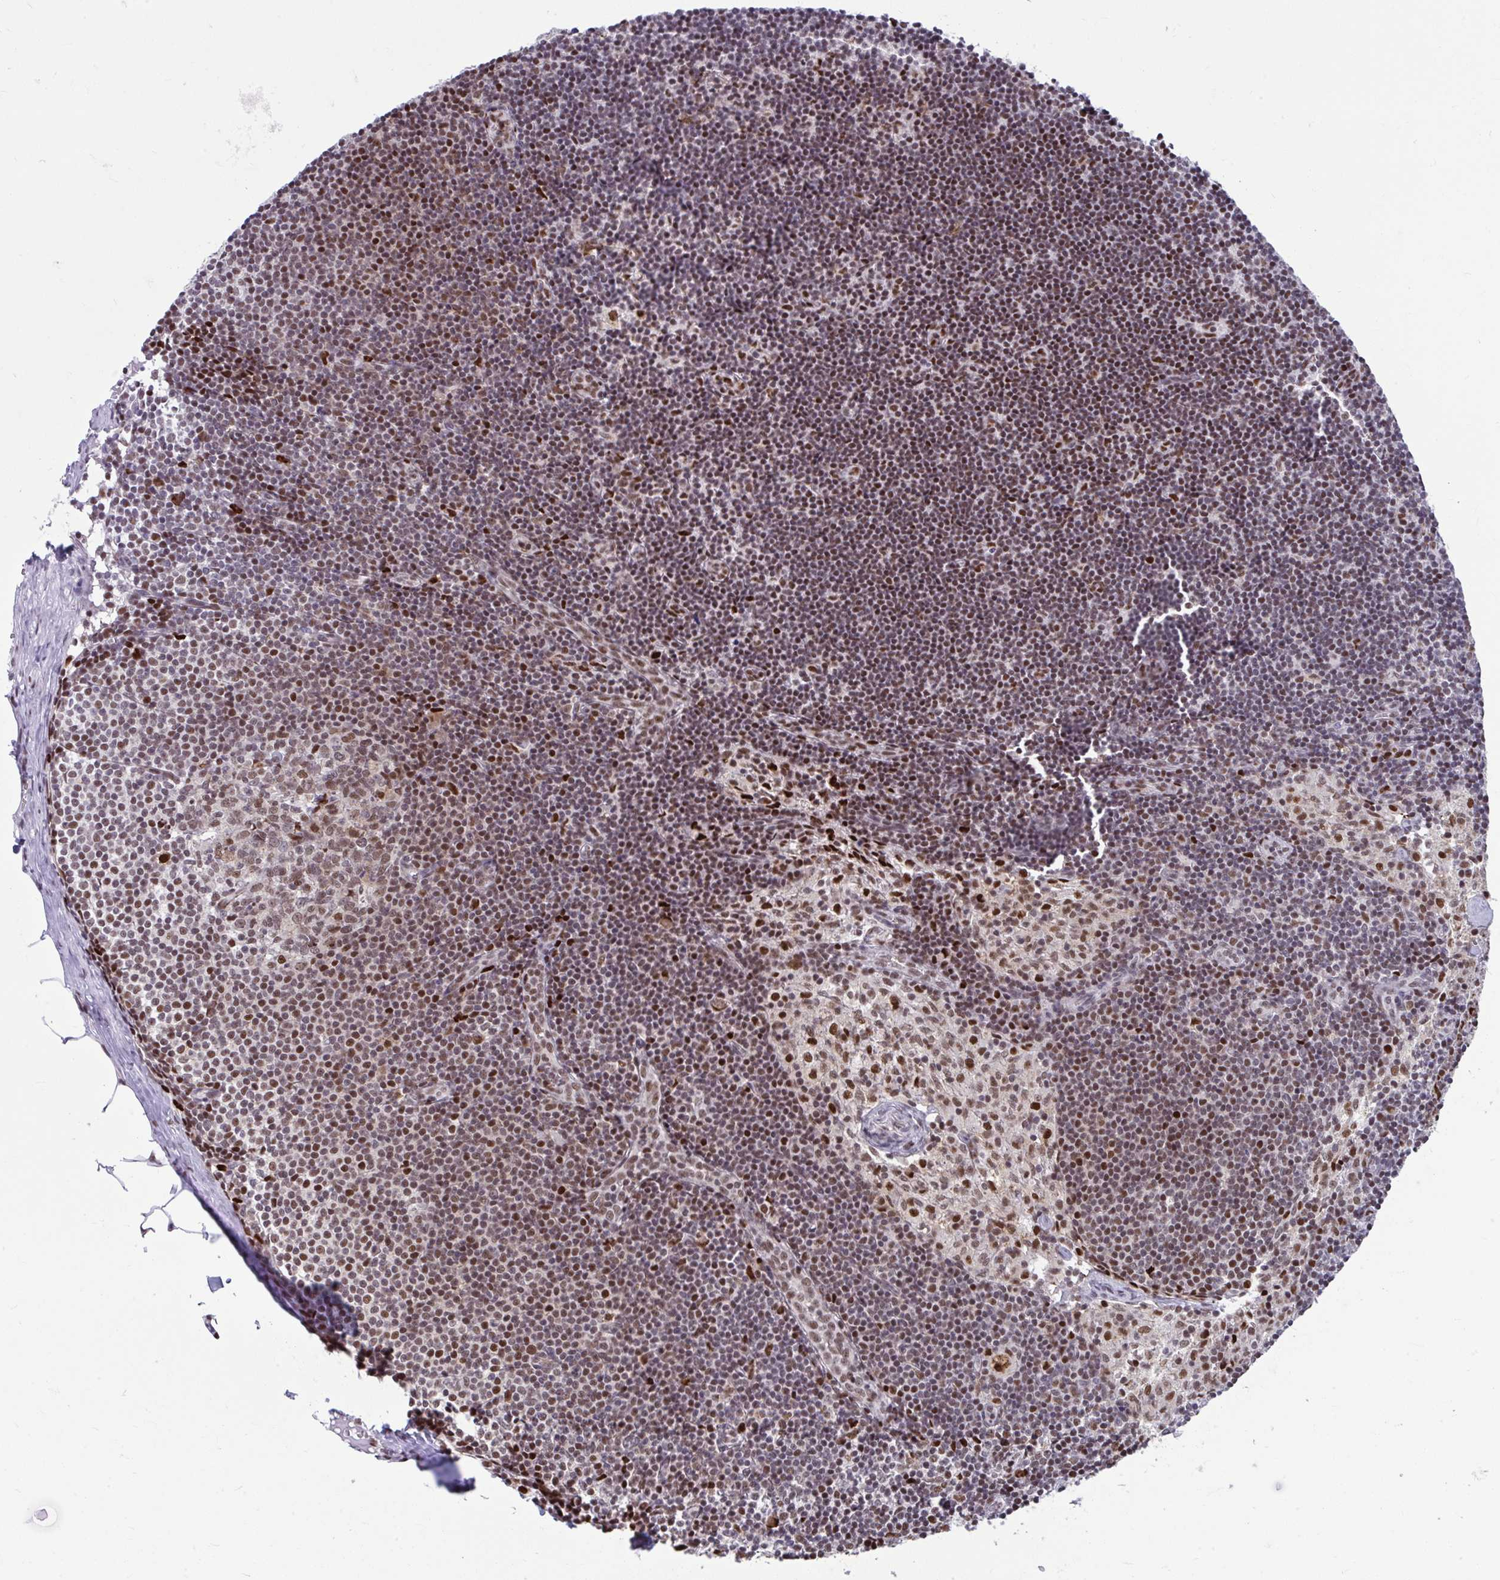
{"staining": {"intensity": "moderate", "quantity": ">75%", "location": "nuclear"}, "tissue": "lymph node", "cell_type": "Germinal center cells", "image_type": "normal", "snomed": [{"axis": "morphology", "description": "Normal tissue, NOS"}, {"axis": "topography", "description": "Lymph node"}], "caption": "Immunohistochemistry (DAB (3,3'-diaminobenzidine)) staining of unremarkable lymph node displays moderate nuclear protein staining in about >75% of germinal center cells. (DAB IHC, brown staining for protein, blue staining for nuclei).", "gene": "SLC35C2", "patient": {"sex": "female", "age": 31}}